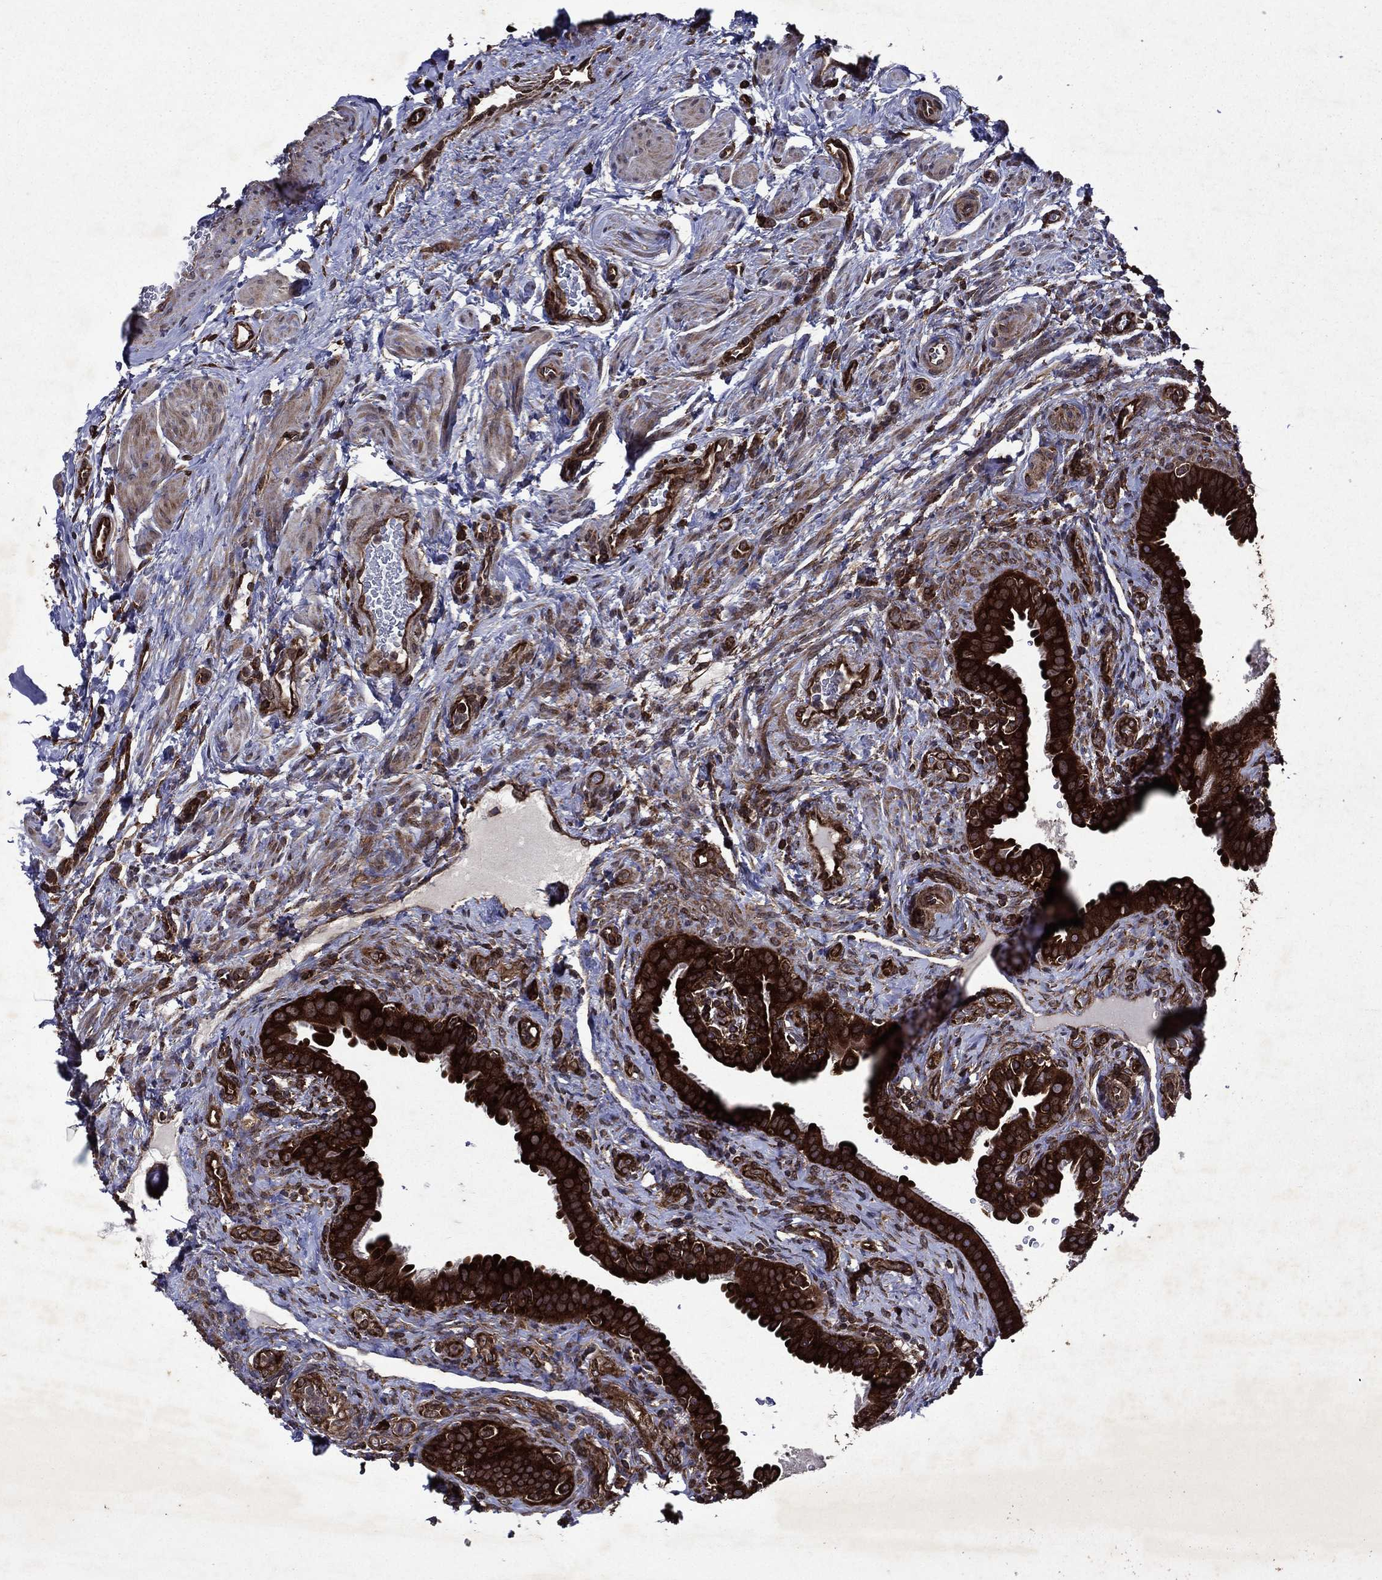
{"staining": {"intensity": "strong", "quantity": ">75%", "location": "cytoplasmic/membranous"}, "tissue": "fallopian tube", "cell_type": "Glandular cells", "image_type": "normal", "snomed": [{"axis": "morphology", "description": "Normal tissue, NOS"}, {"axis": "topography", "description": "Fallopian tube"}], "caption": "High-magnification brightfield microscopy of unremarkable fallopian tube stained with DAB (brown) and counterstained with hematoxylin (blue). glandular cells exhibit strong cytoplasmic/membranous expression is appreciated in about>75% of cells.", "gene": "EIF2B4", "patient": {"sex": "female", "age": 41}}